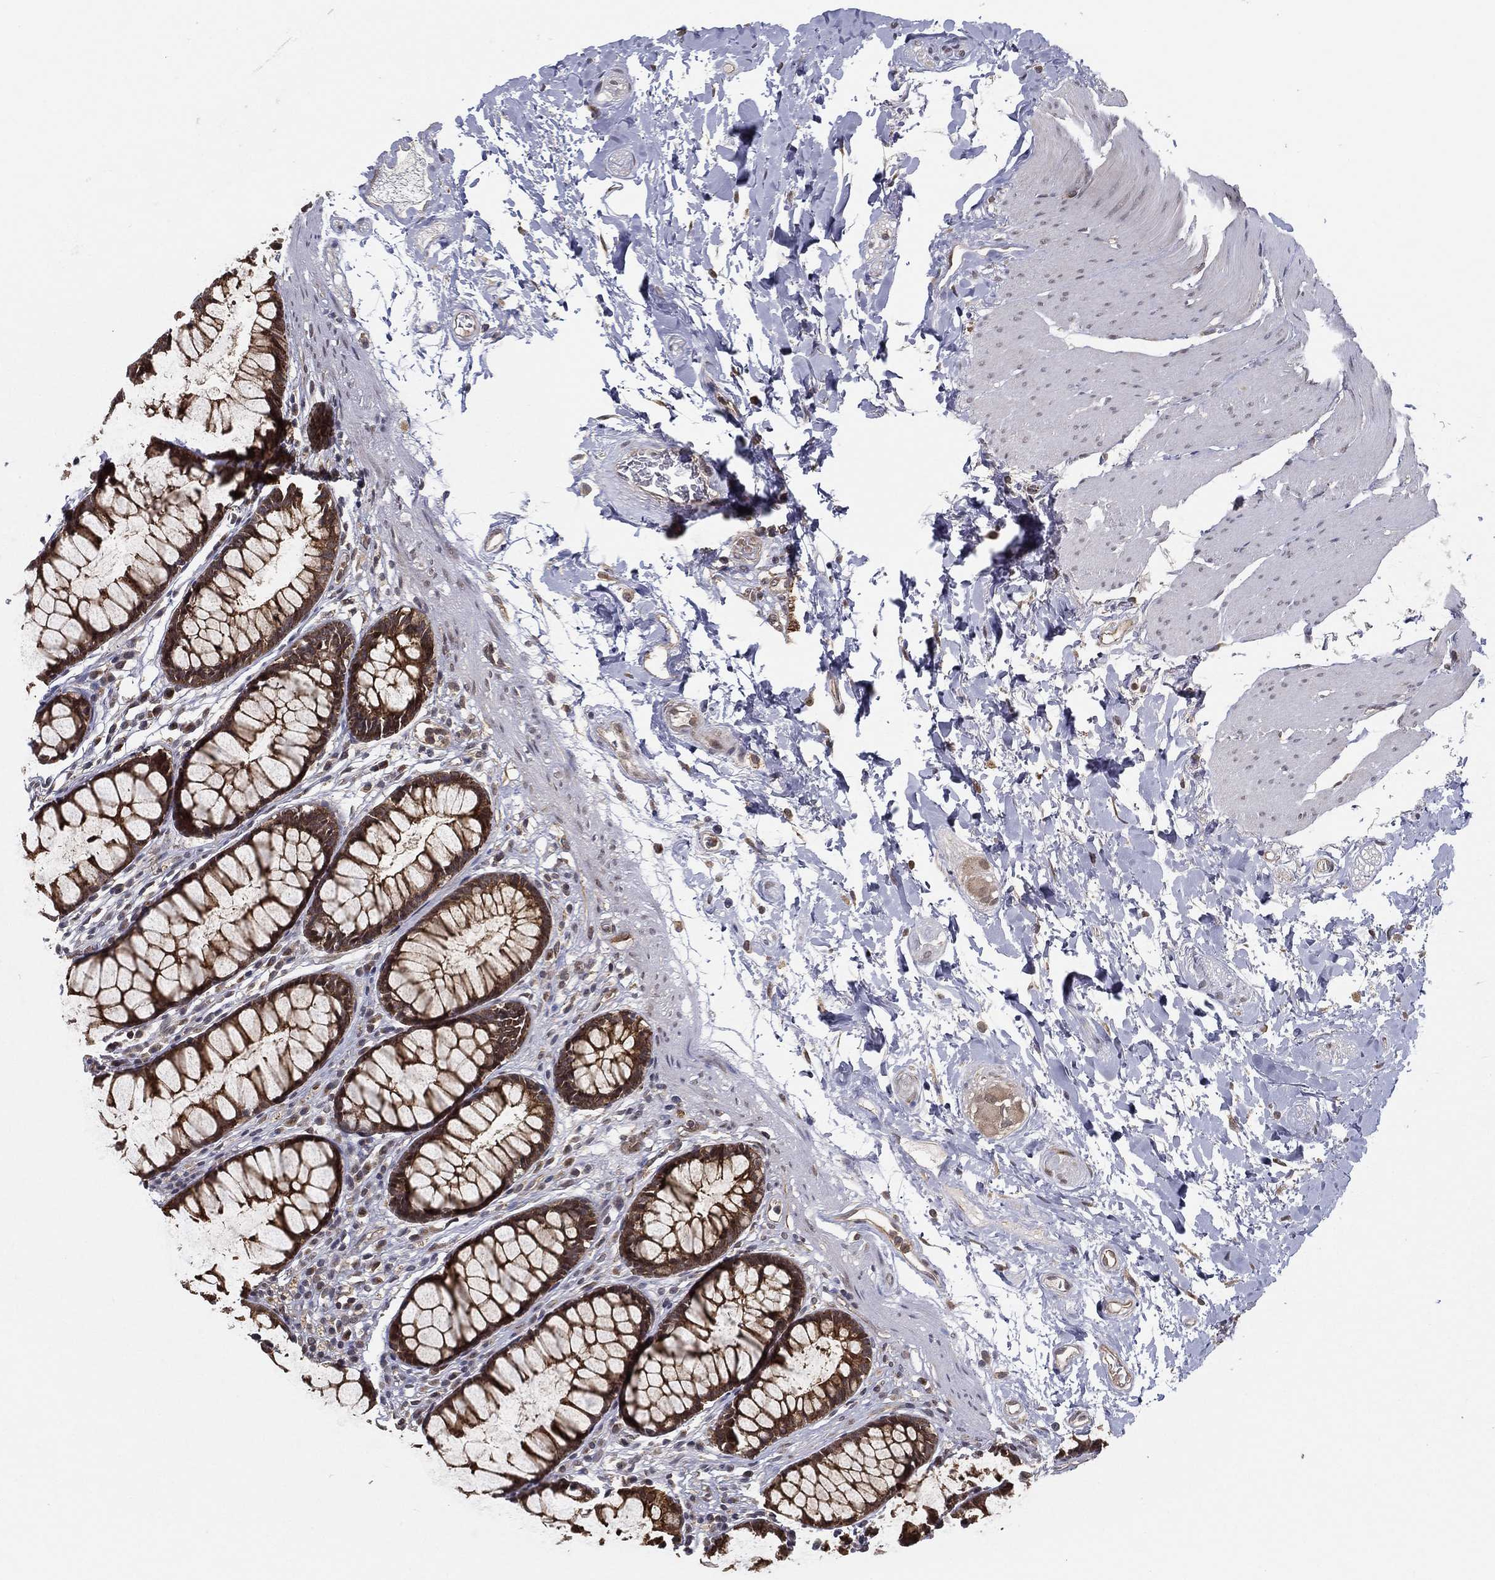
{"staining": {"intensity": "strong", "quantity": ">75%", "location": "cytoplasmic/membranous"}, "tissue": "rectum", "cell_type": "Glandular cells", "image_type": "normal", "snomed": [{"axis": "morphology", "description": "Normal tissue, NOS"}, {"axis": "topography", "description": "Rectum"}], "caption": "High-magnification brightfield microscopy of normal rectum stained with DAB (3,3'-diaminobenzidine) (brown) and counterstained with hematoxylin (blue). glandular cells exhibit strong cytoplasmic/membranous positivity is present in about>75% of cells.", "gene": "UACA", "patient": {"sex": "male", "age": 72}}